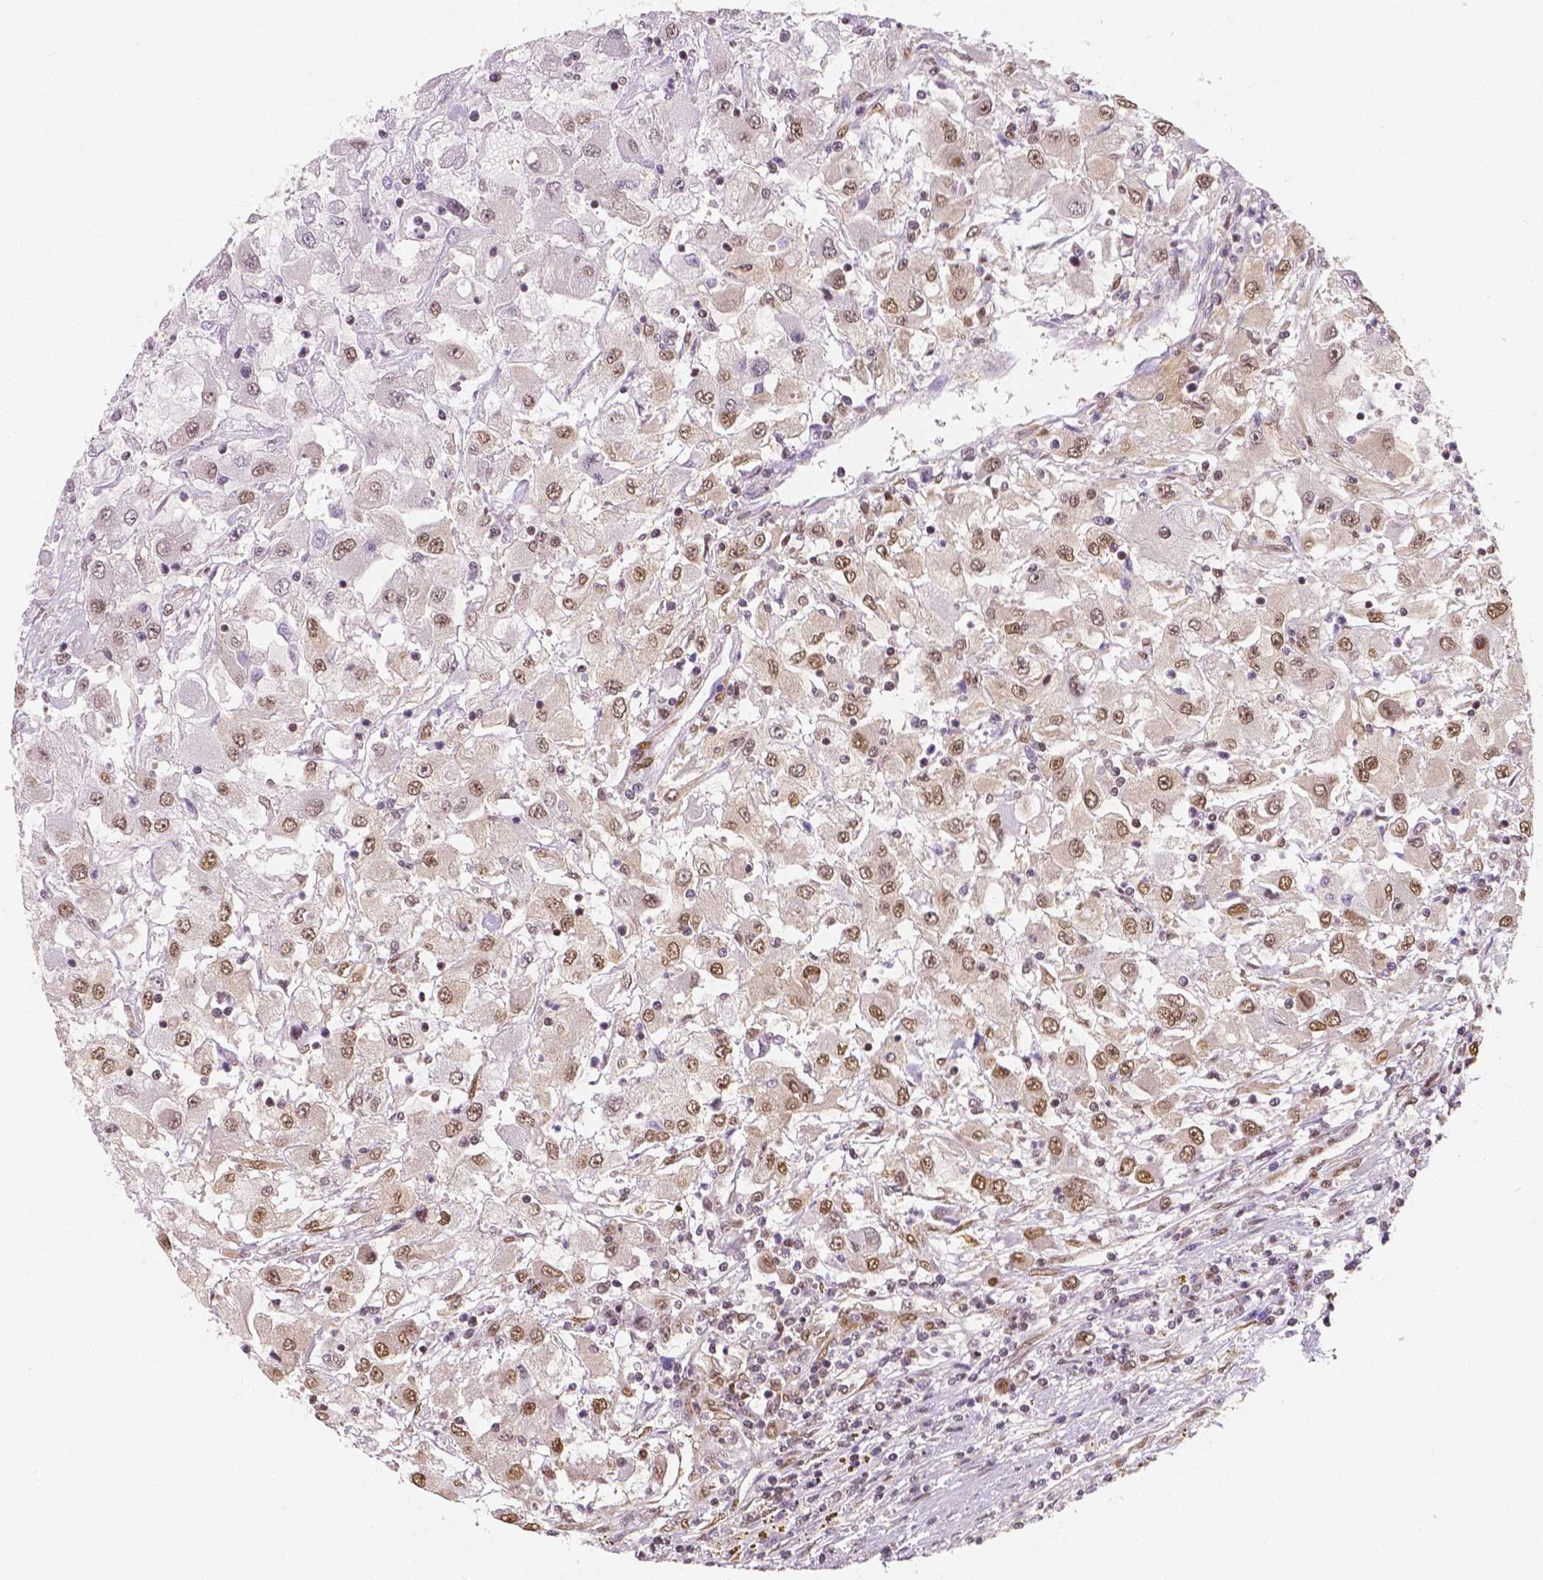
{"staining": {"intensity": "moderate", "quantity": ">75%", "location": "nuclear"}, "tissue": "renal cancer", "cell_type": "Tumor cells", "image_type": "cancer", "snomed": [{"axis": "morphology", "description": "Adenocarcinoma, NOS"}, {"axis": "topography", "description": "Kidney"}], "caption": "This photomicrograph displays IHC staining of human renal adenocarcinoma, with medium moderate nuclear positivity in approximately >75% of tumor cells.", "gene": "NUCKS1", "patient": {"sex": "female", "age": 67}}